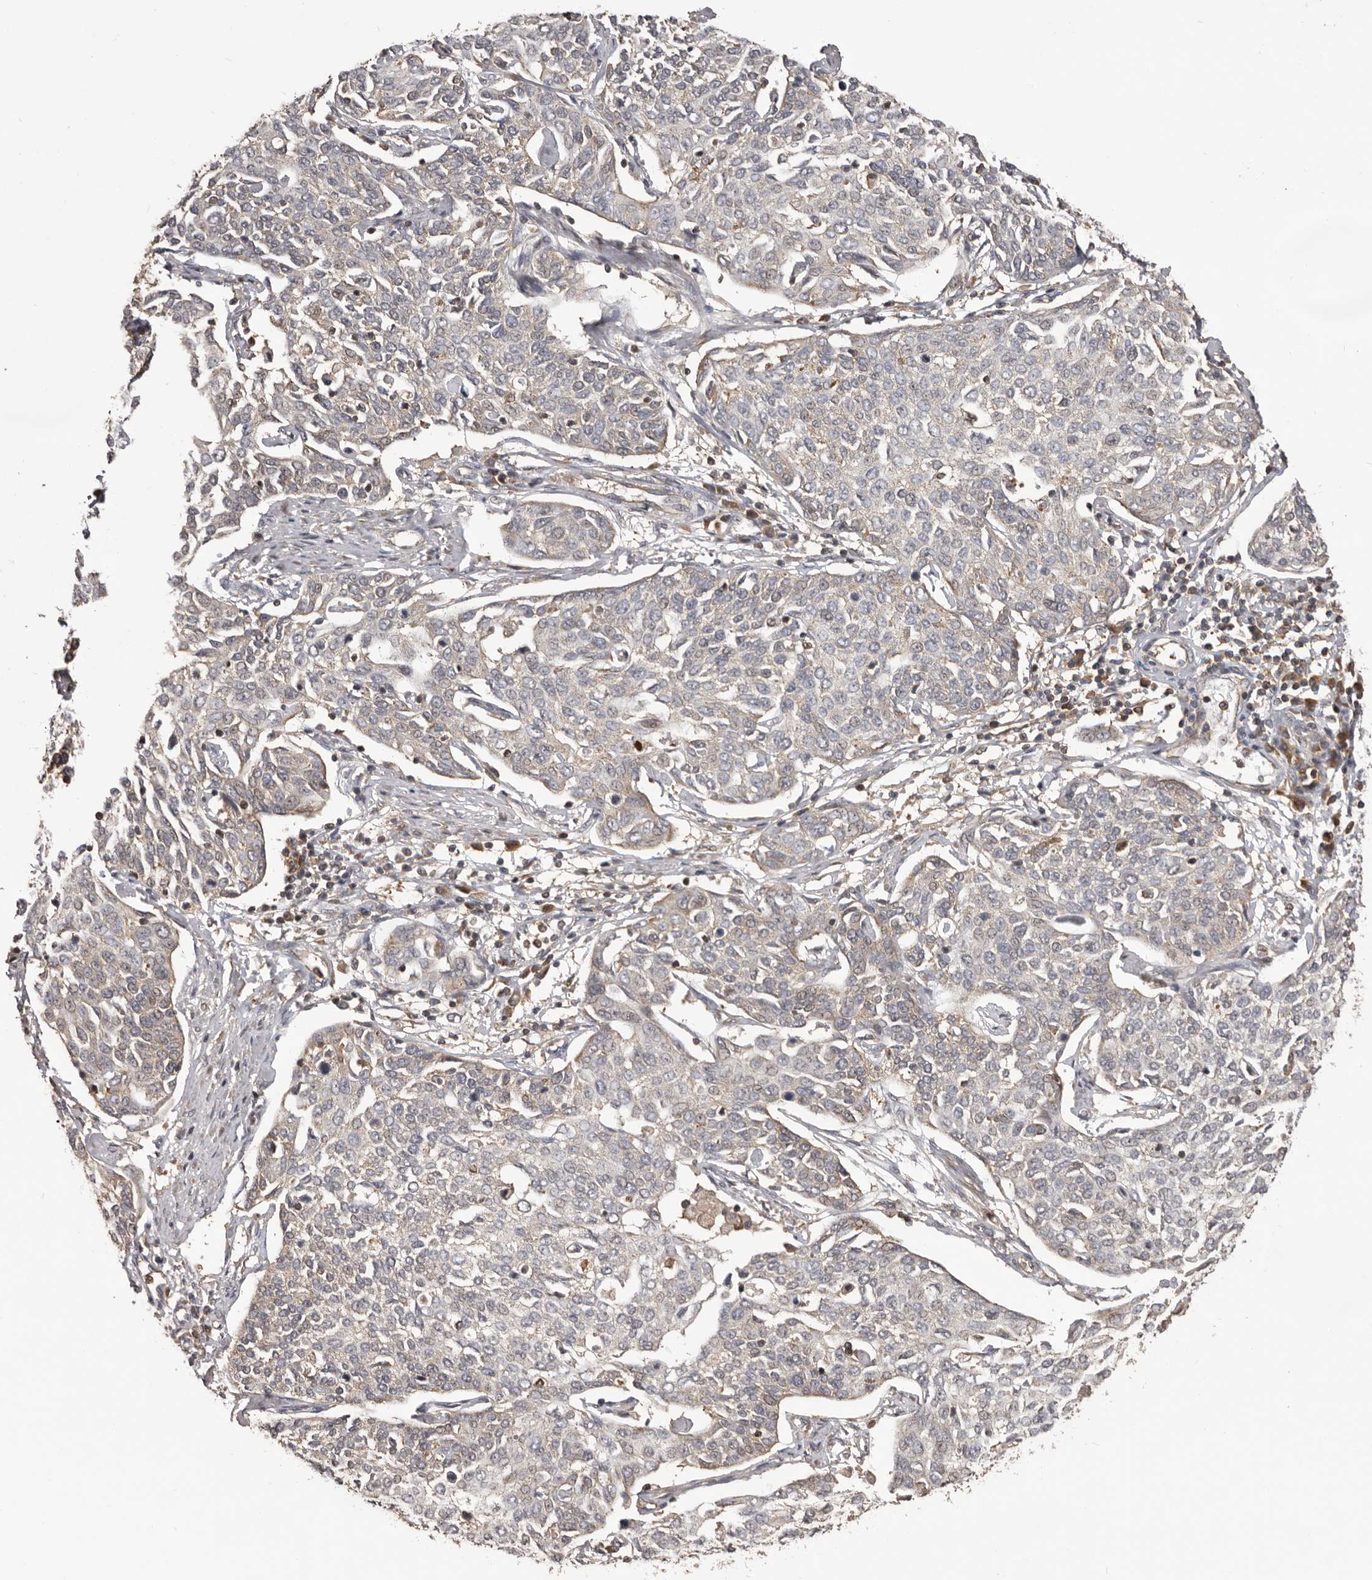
{"staining": {"intensity": "negative", "quantity": "none", "location": "none"}, "tissue": "cervical cancer", "cell_type": "Tumor cells", "image_type": "cancer", "snomed": [{"axis": "morphology", "description": "Squamous cell carcinoma, NOS"}, {"axis": "topography", "description": "Cervix"}], "caption": "The micrograph displays no staining of tumor cells in cervical cancer.", "gene": "HBS1L", "patient": {"sex": "female", "age": 34}}